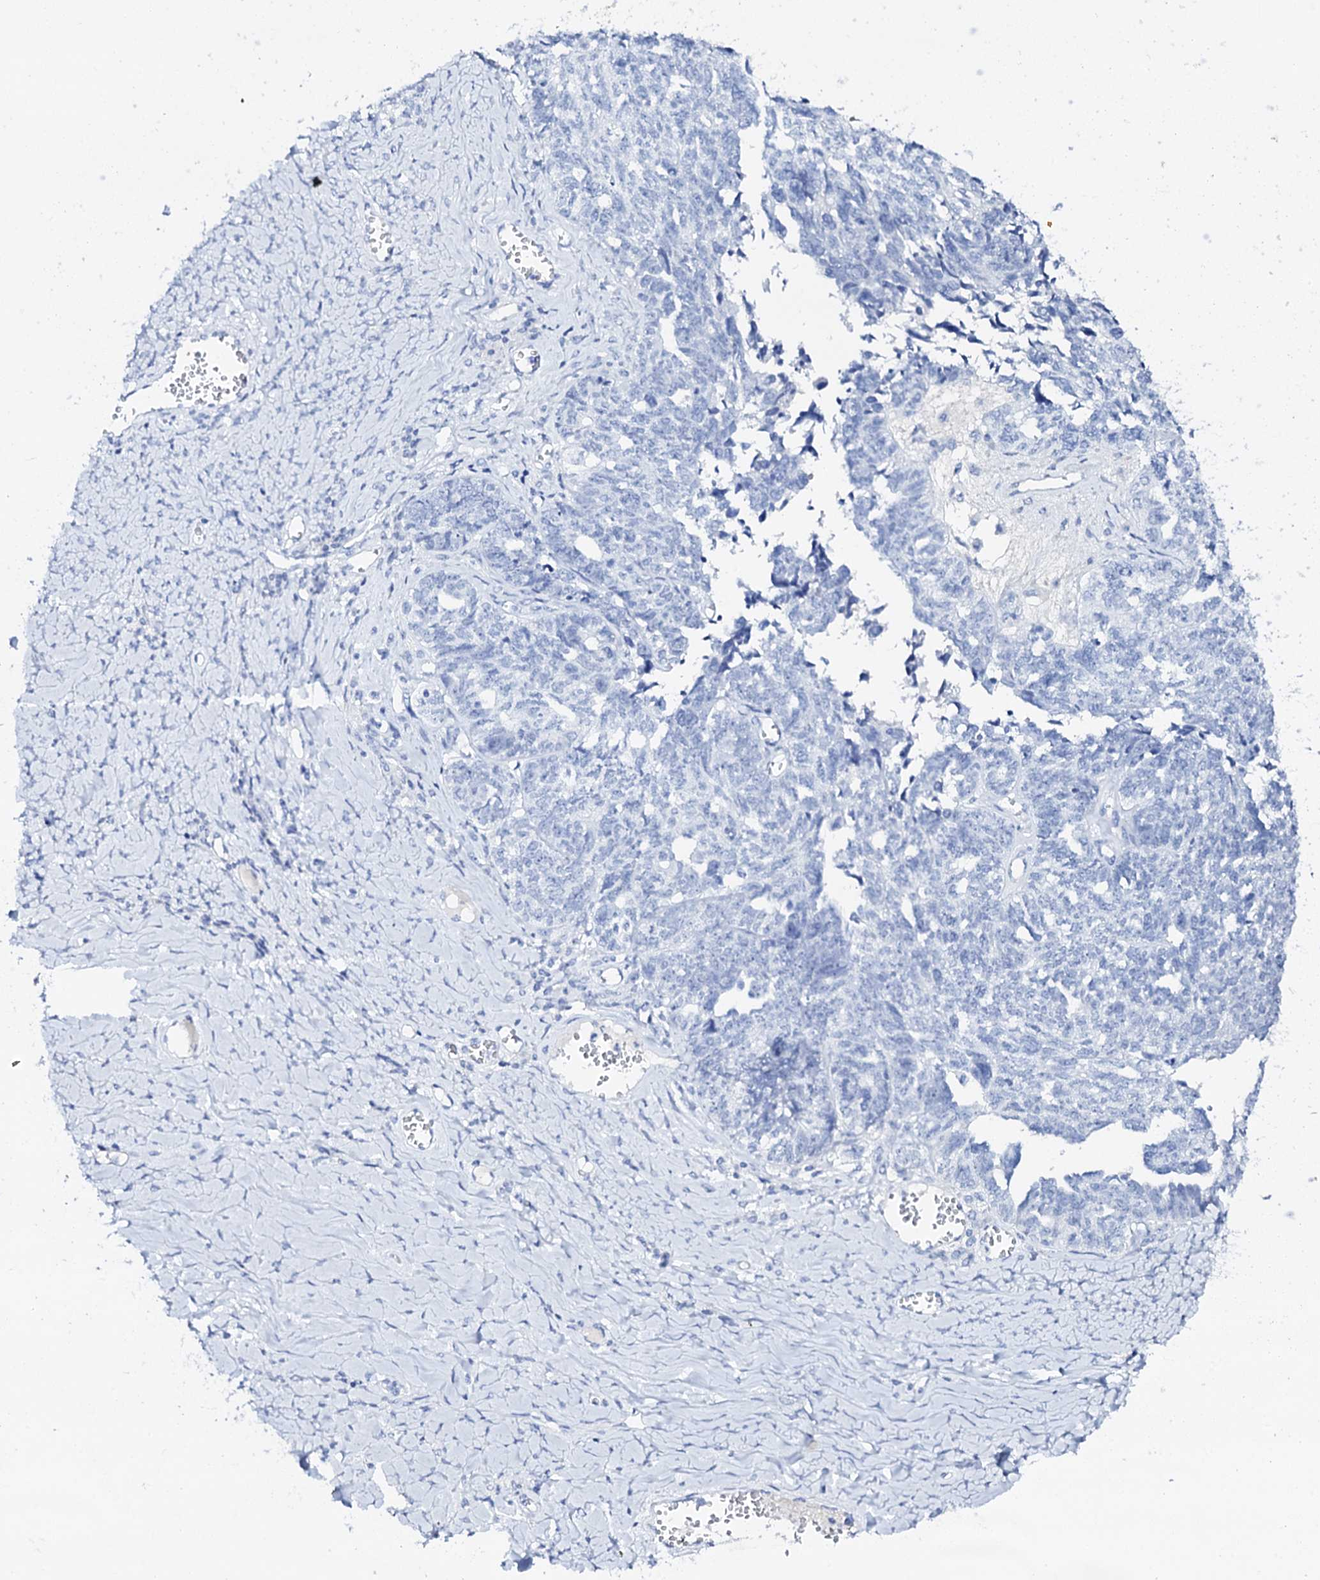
{"staining": {"intensity": "negative", "quantity": "none", "location": "none"}, "tissue": "ovarian cancer", "cell_type": "Tumor cells", "image_type": "cancer", "snomed": [{"axis": "morphology", "description": "Cystadenocarcinoma, serous, NOS"}, {"axis": "topography", "description": "Ovary"}], "caption": "High power microscopy image of an immunohistochemistry (IHC) image of ovarian cancer, revealing no significant positivity in tumor cells.", "gene": "FBXL16", "patient": {"sex": "female", "age": 79}}